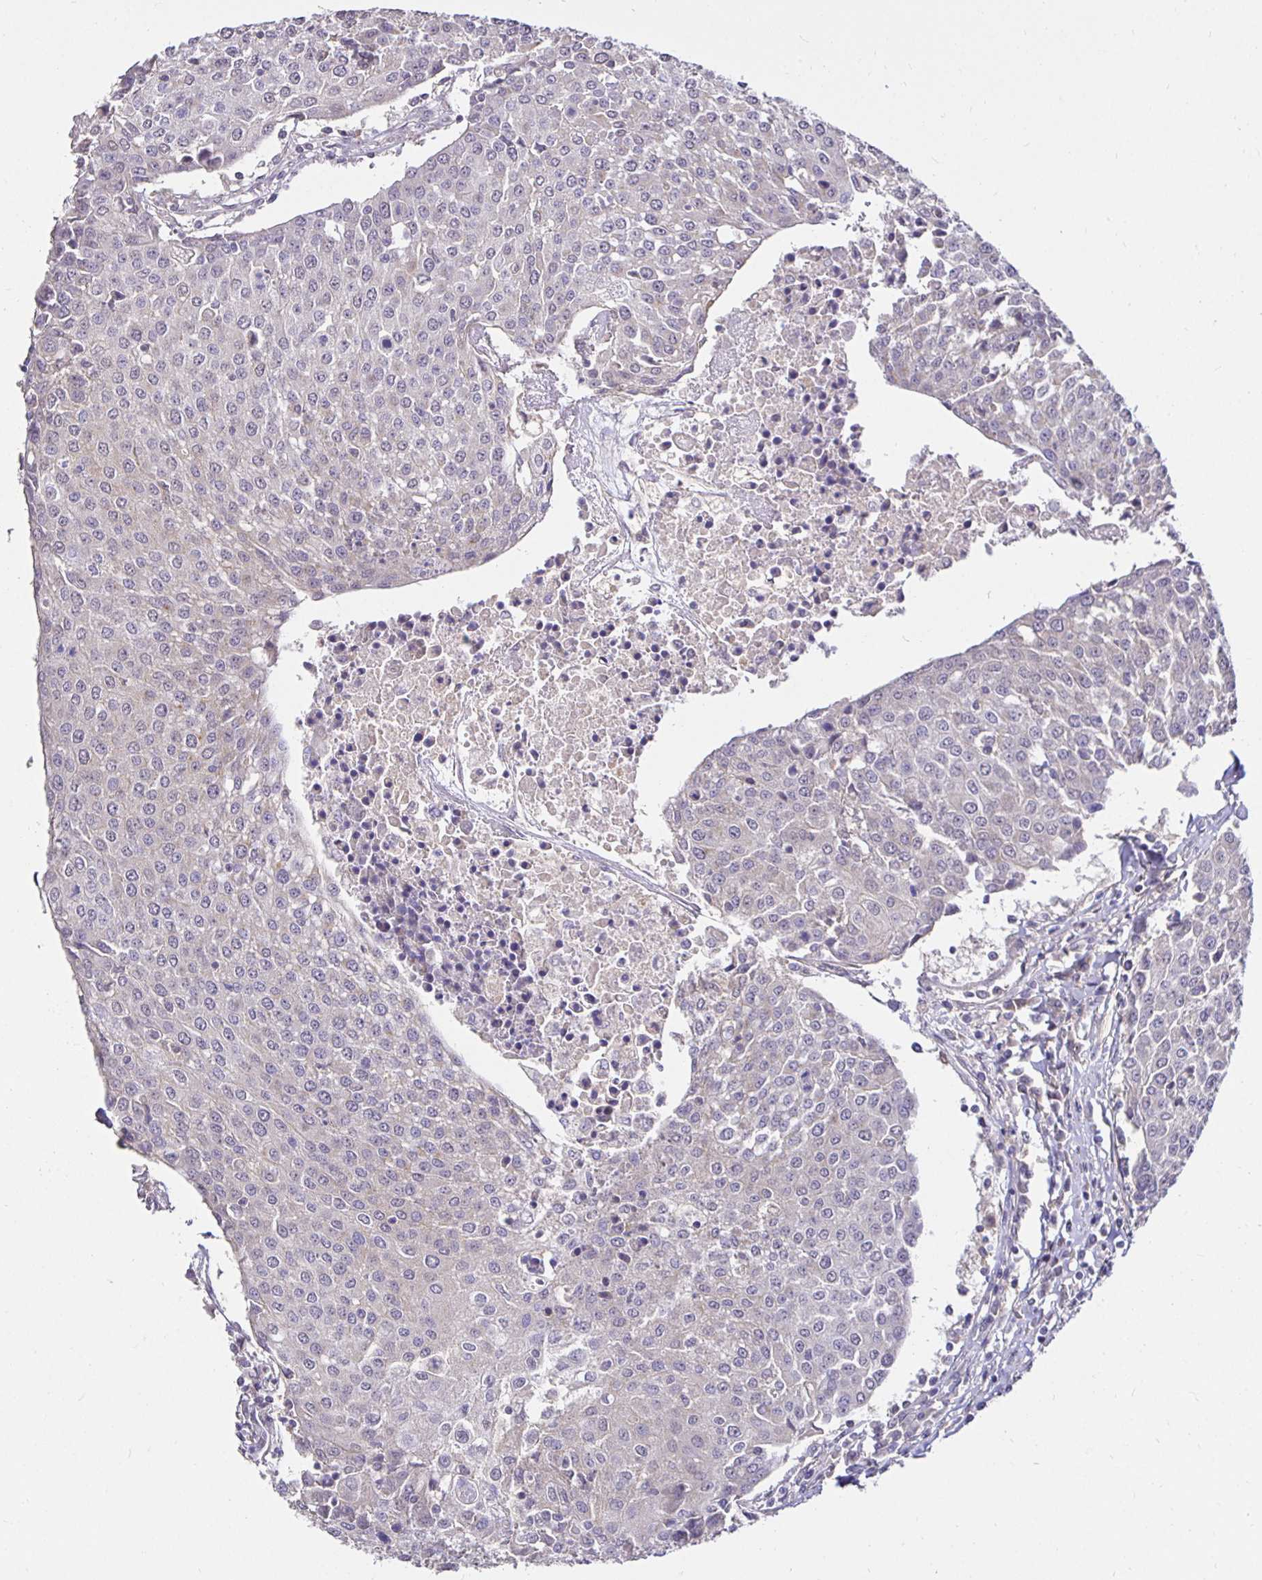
{"staining": {"intensity": "negative", "quantity": "none", "location": "none"}, "tissue": "urothelial cancer", "cell_type": "Tumor cells", "image_type": "cancer", "snomed": [{"axis": "morphology", "description": "Urothelial carcinoma, High grade"}, {"axis": "topography", "description": "Urinary bladder"}], "caption": "IHC histopathology image of human urothelial cancer stained for a protein (brown), which exhibits no positivity in tumor cells.", "gene": "PNPLA3", "patient": {"sex": "female", "age": 85}}